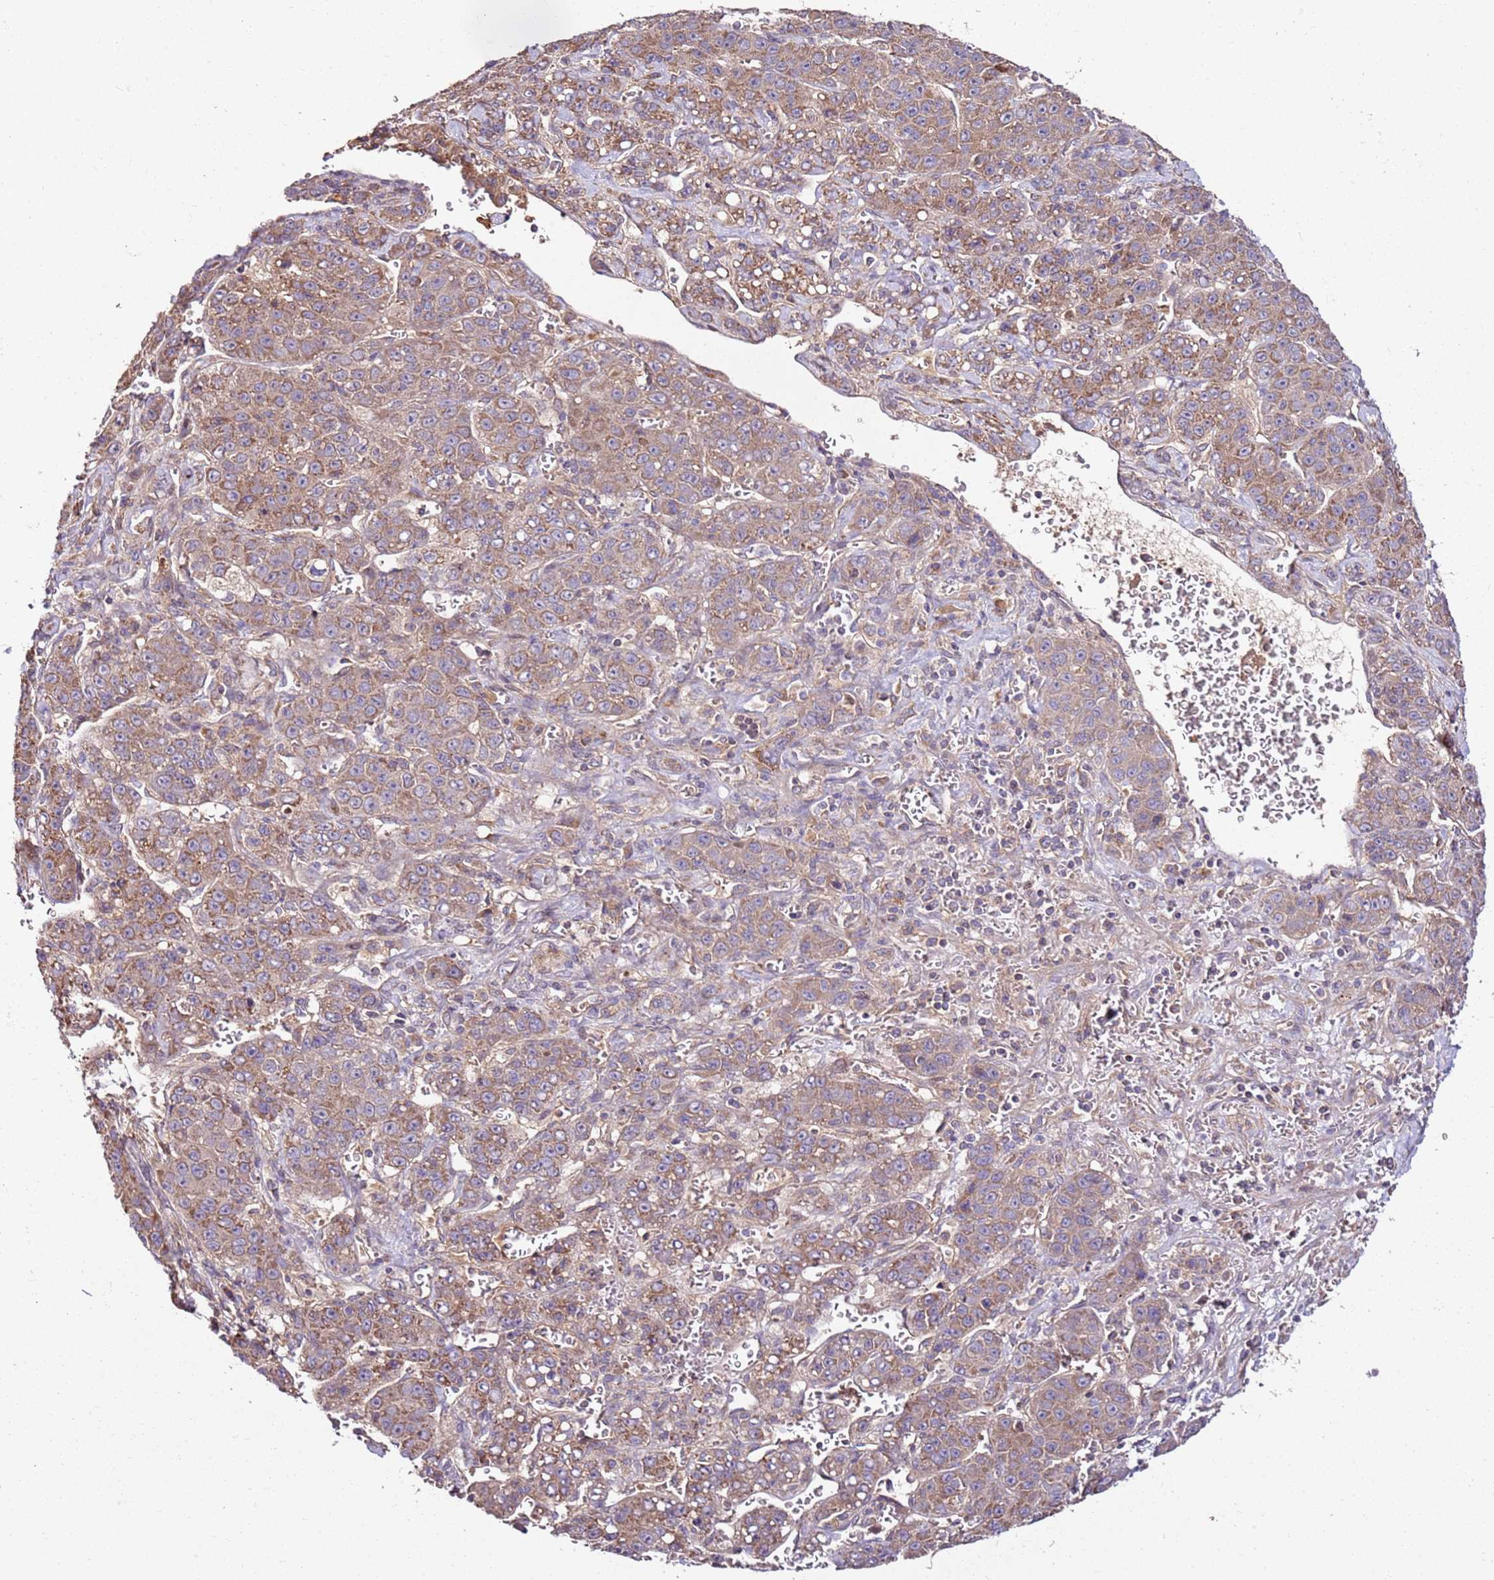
{"staining": {"intensity": "moderate", "quantity": "25%-75%", "location": "cytoplasmic/membranous"}, "tissue": "liver cancer", "cell_type": "Tumor cells", "image_type": "cancer", "snomed": [{"axis": "morphology", "description": "Carcinoma, Hepatocellular, NOS"}, {"axis": "topography", "description": "Liver"}], "caption": "DAB (3,3'-diaminobenzidine) immunohistochemical staining of human hepatocellular carcinoma (liver) shows moderate cytoplasmic/membranous protein staining in approximately 25%-75% of tumor cells.", "gene": "KRTAP21-3", "patient": {"sex": "female", "age": 53}}